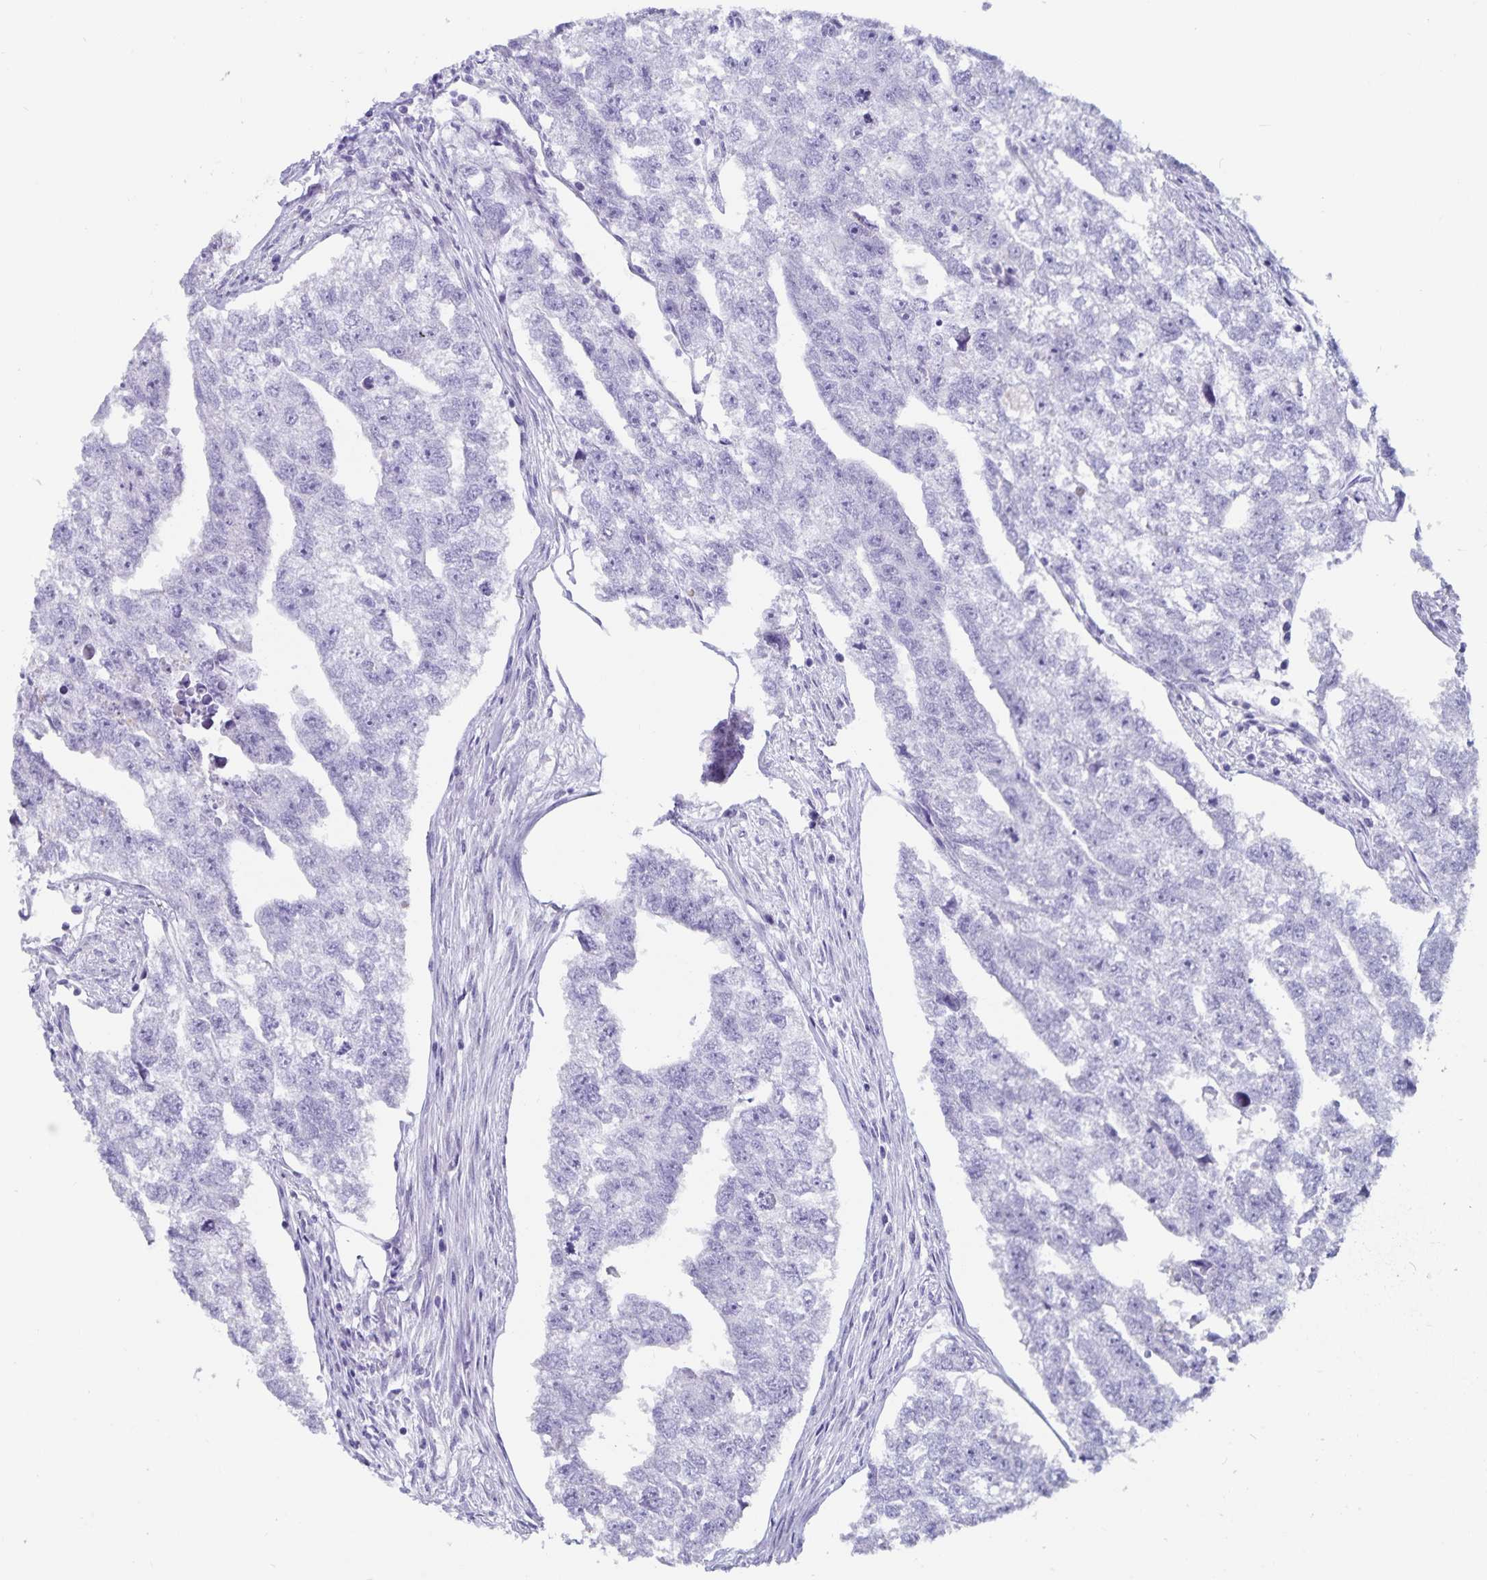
{"staining": {"intensity": "negative", "quantity": "none", "location": "none"}, "tissue": "testis cancer", "cell_type": "Tumor cells", "image_type": "cancer", "snomed": [{"axis": "morphology", "description": "Carcinoma, Embryonal, NOS"}, {"axis": "morphology", "description": "Teratoma, malignant, NOS"}, {"axis": "topography", "description": "Testis"}], "caption": "Tumor cells are negative for brown protein staining in malignant teratoma (testis).", "gene": "GPR137", "patient": {"sex": "male", "age": 44}}